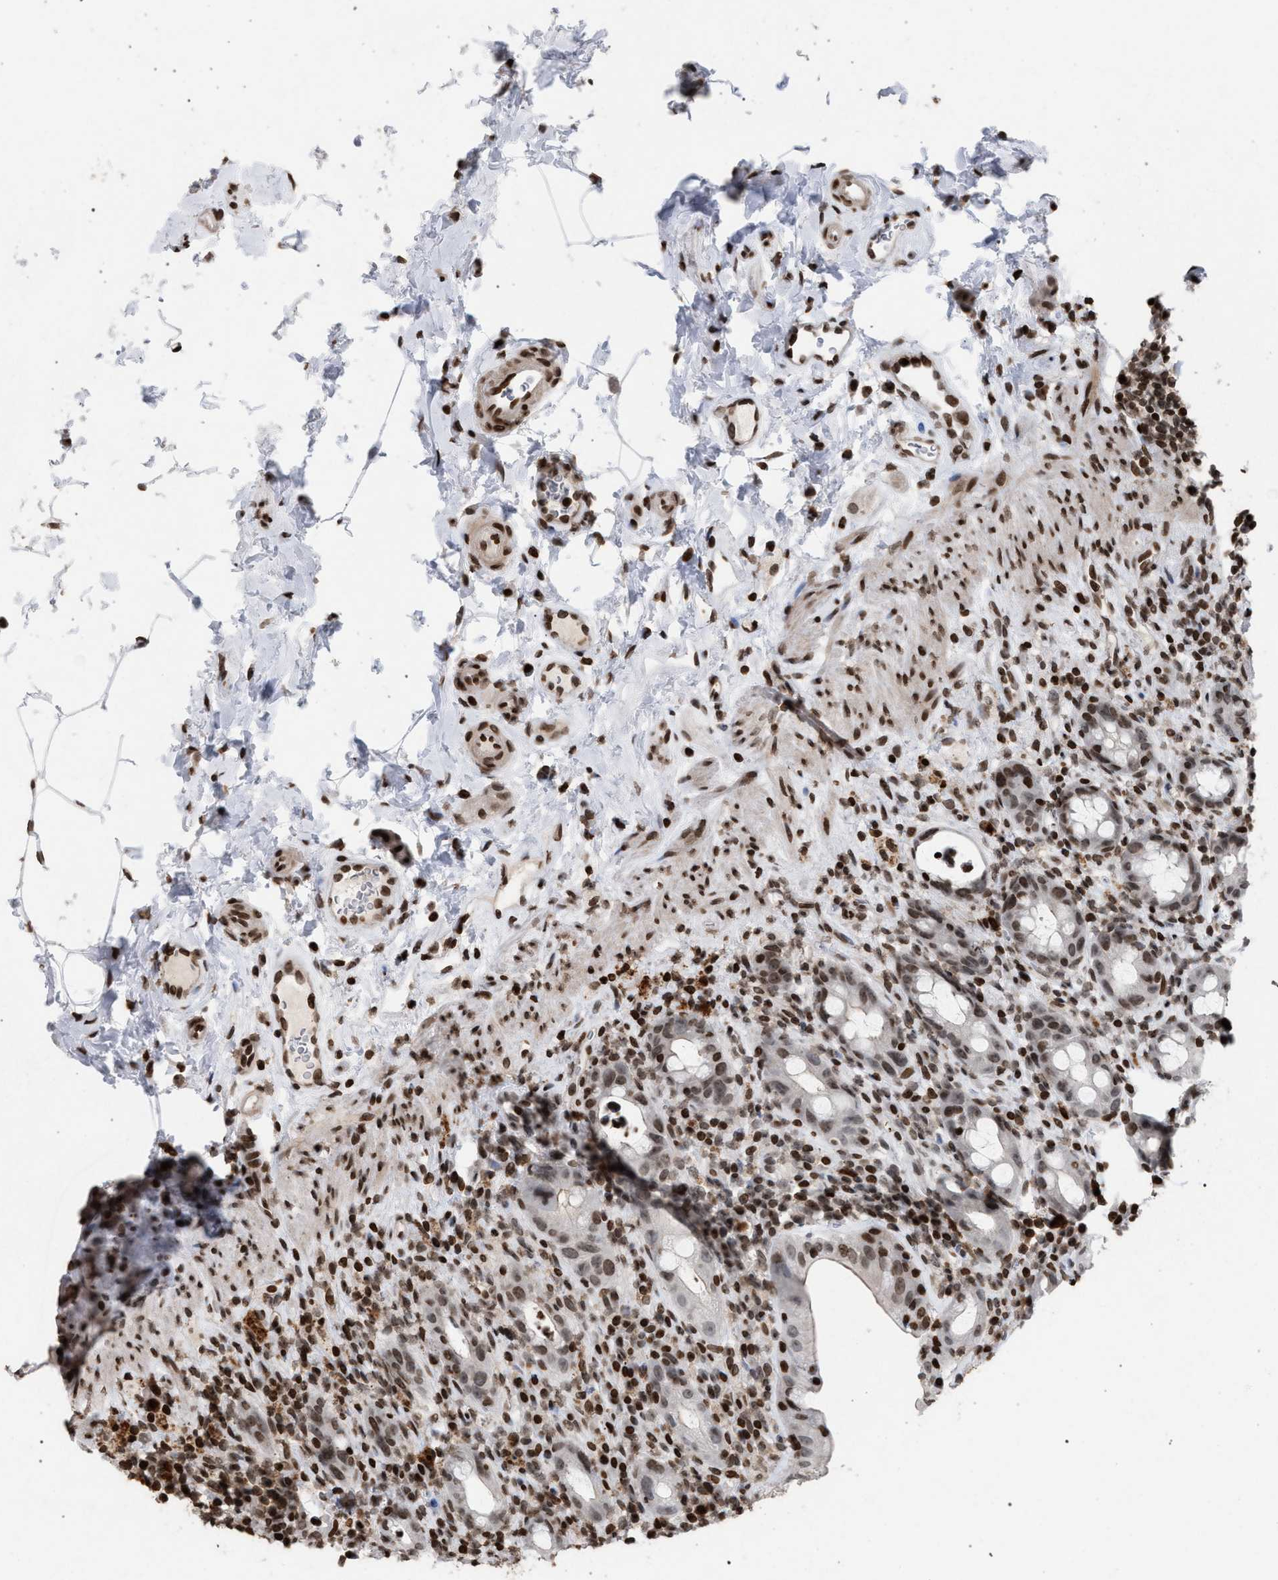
{"staining": {"intensity": "strong", "quantity": ">75%", "location": "nuclear"}, "tissue": "rectum", "cell_type": "Glandular cells", "image_type": "normal", "snomed": [{"axis": "morphology", "description": "Normal tissue, NOS"}, {"axis": "topography", "description": "Rectum"}], "caption": "Strong nuclear staining is appreciated in about >75% of glandular cells in benign rectum. (DAB (3,3'-diaminobenzidine) = brown stain, brightfield microscopy at high magnification).", "gene": "FOXD3", "patient": {"sex": "male", "age": 44}}